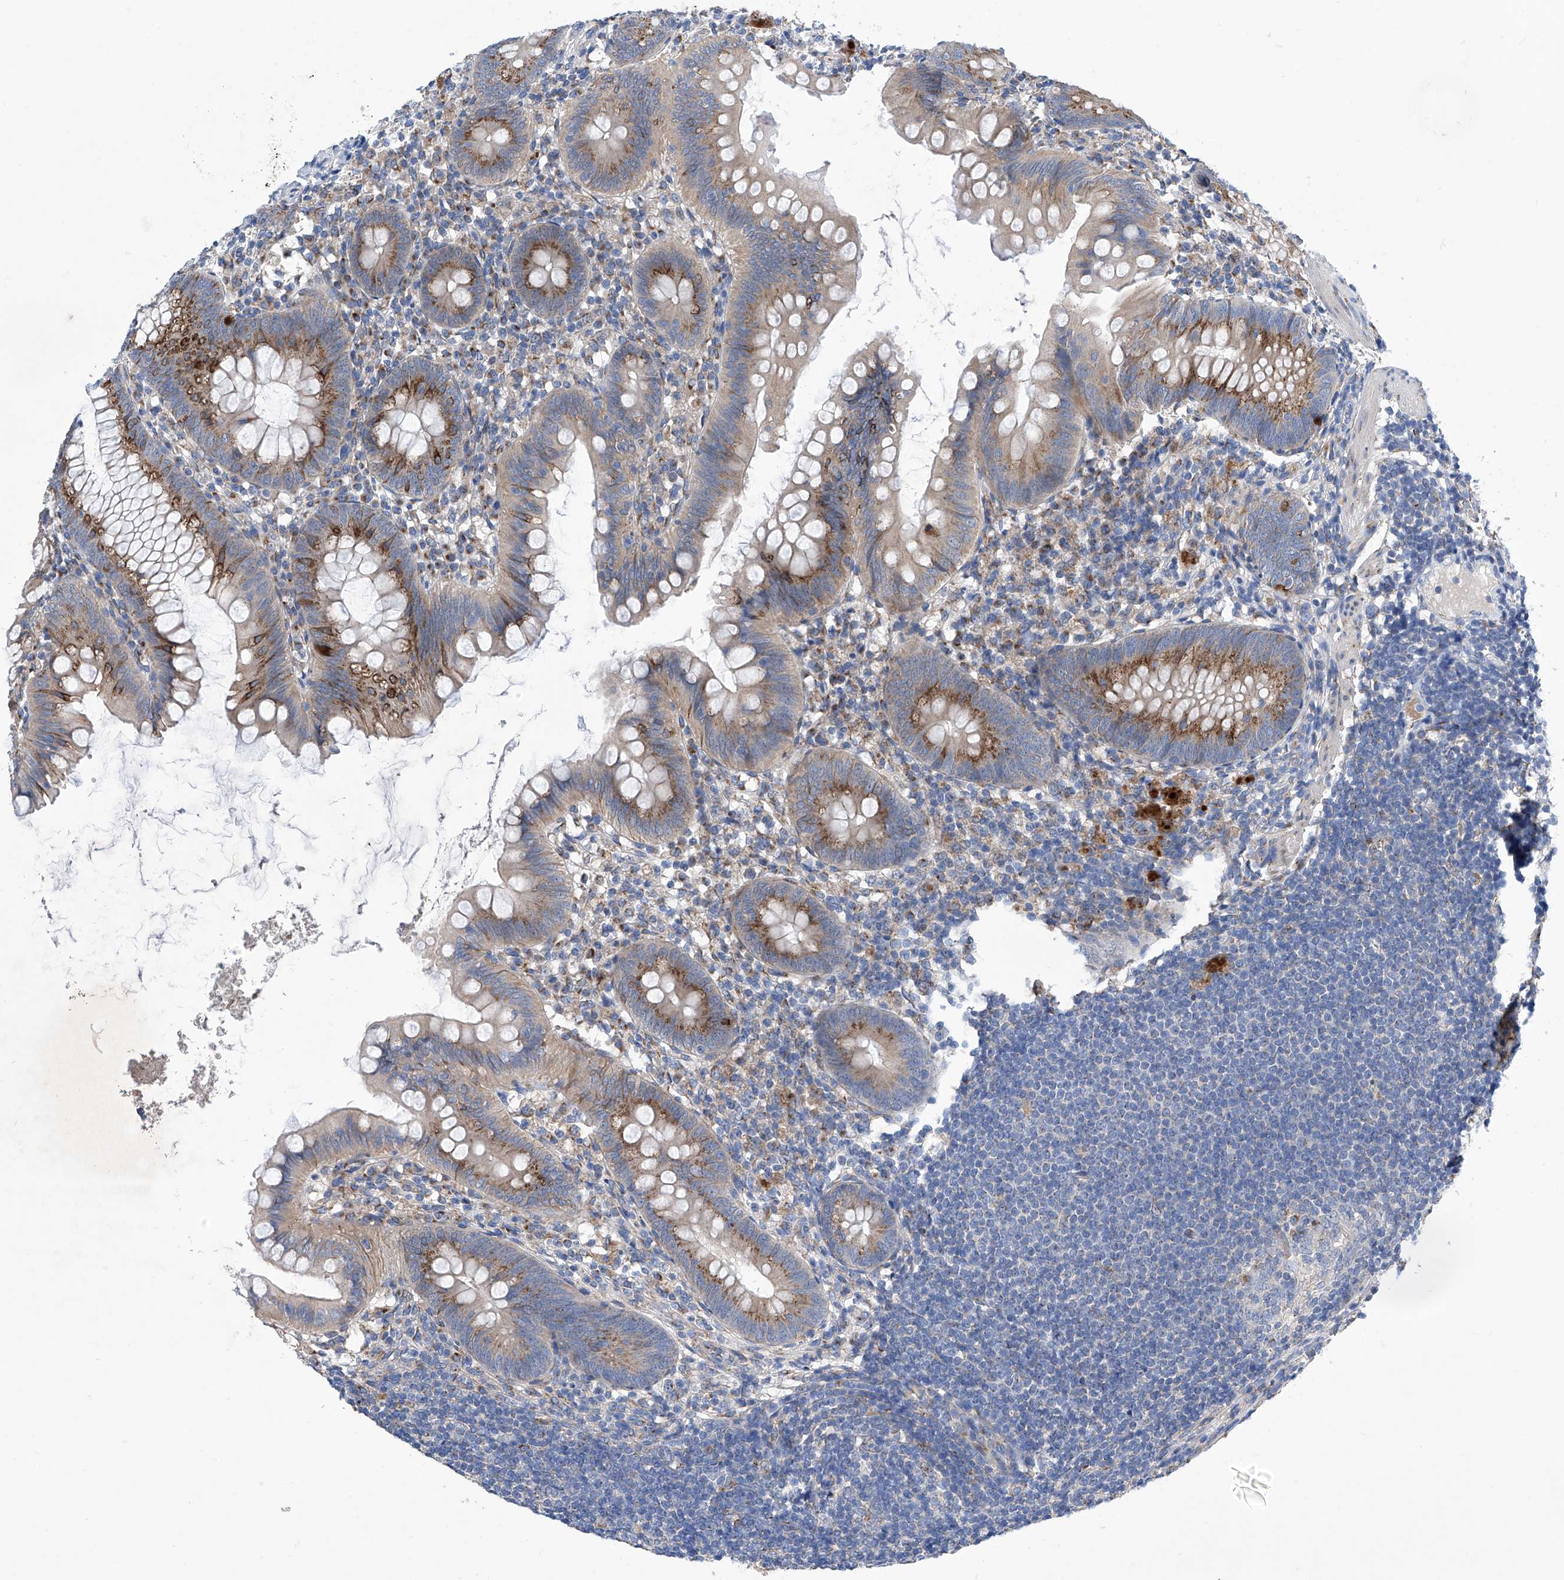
{"staining": {"intensity": "moderate", "quantity": ">75%", "location": "cytoplasmic/membranous"}, "tissue": "appendix", "cell_type": "Glandular cells", "image_type": "normal", "snomed": [{"axis": "morphology", "description": "Normal tissue, NOS"}, {"axis": "topography", "description": "Appendix"}], "caption": "The image demonstrates staining of unremarkable appendix, revealing moderate cytoplasmic/membranous protein positivity (brown color) within glandular cells. The staining is performed using DAB (3,3'-diaminobenzidine) brown chromogen to label protein expression. The nuclei are counter-stained blue using hematoxylin.", "gene": "TJAP1", "patient": {"sex": "female", "age": 62}}